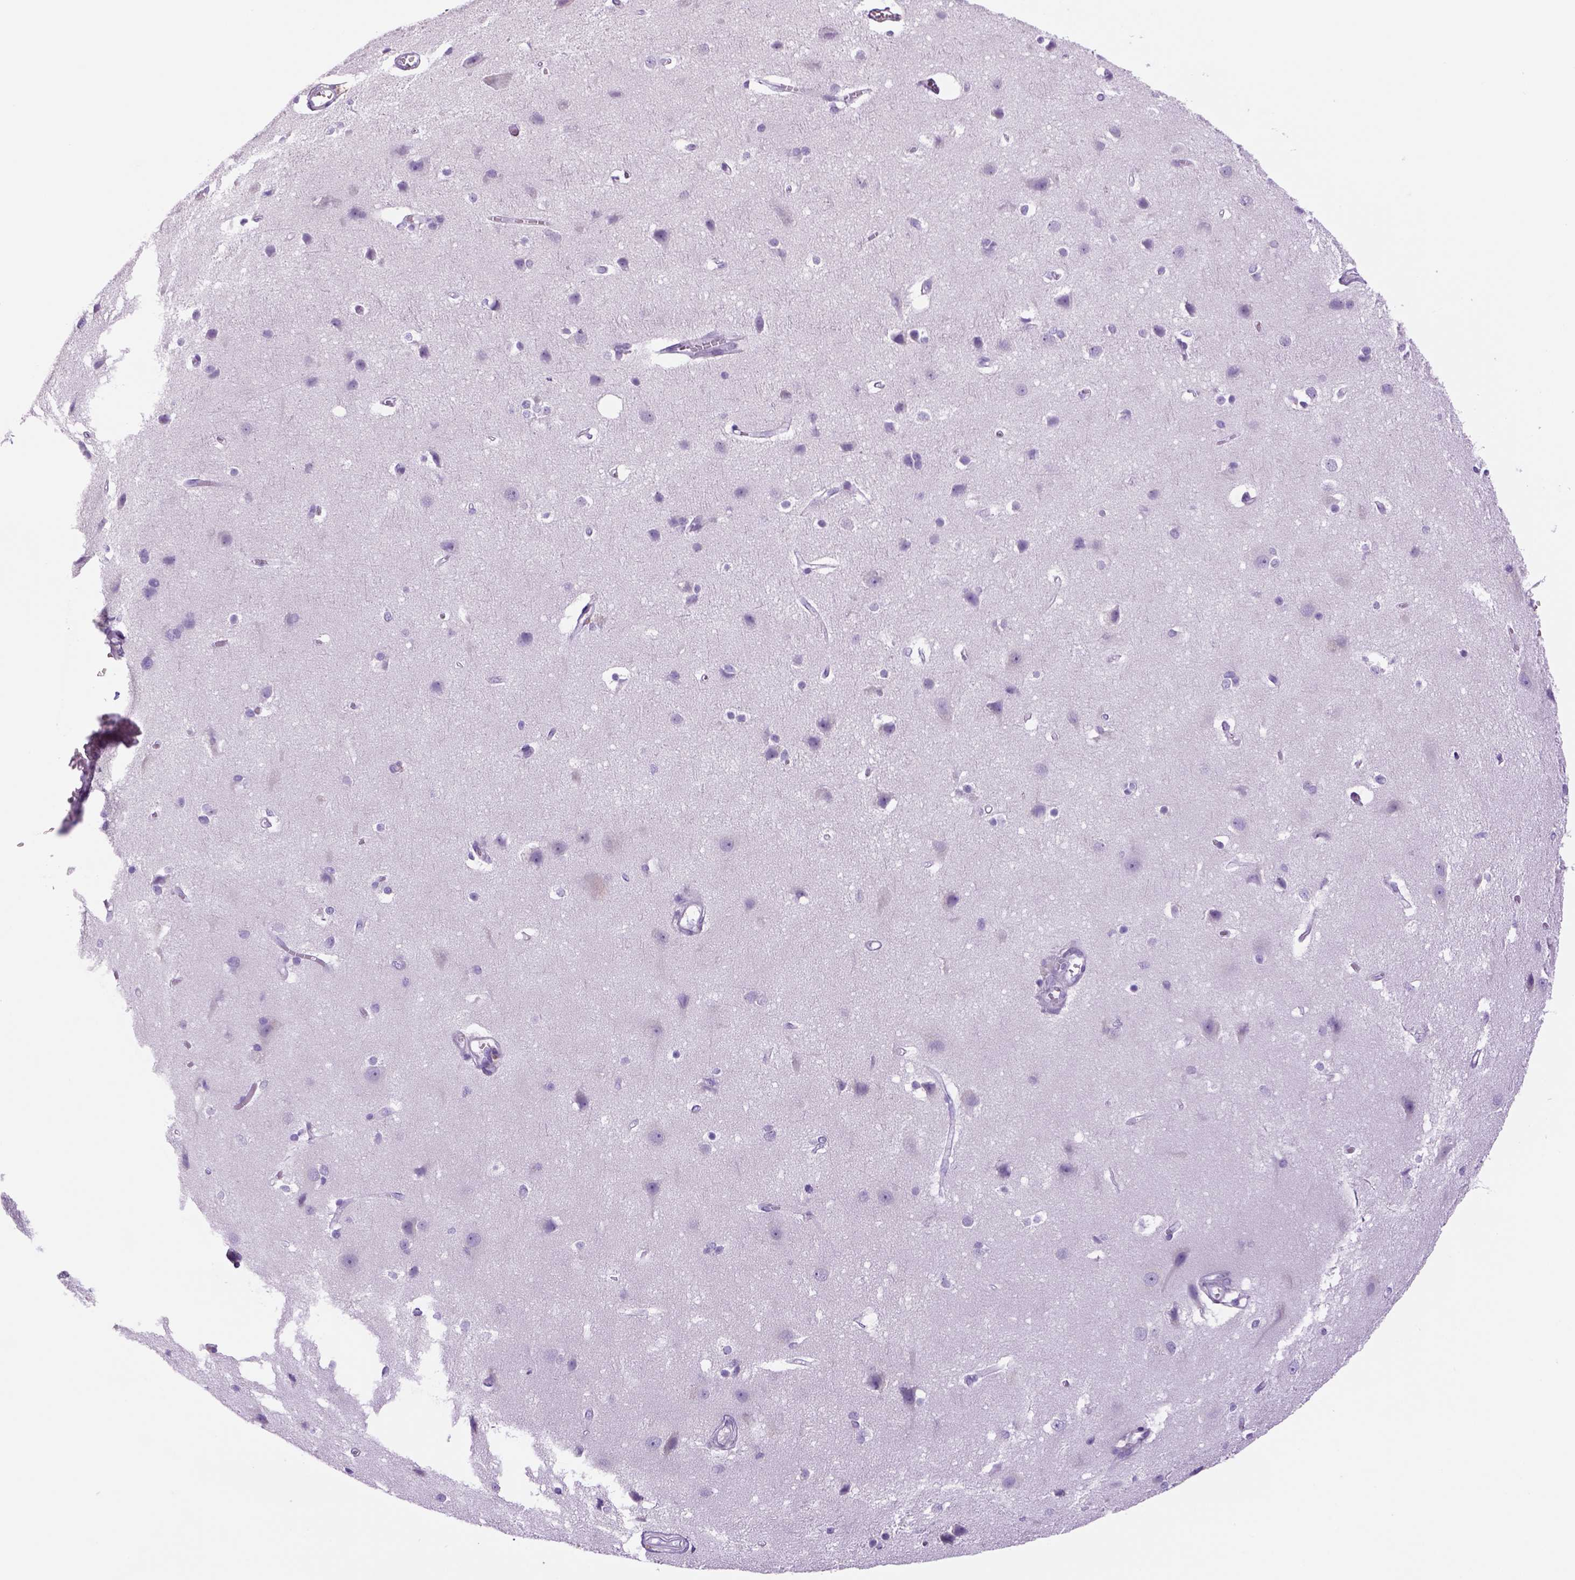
{"staining": {"intensity": "negative", "quantity": "none", "location": "none"}, "tissue": "cerebral cortex", "cell_type": "Endothelial cells", "image_type": "normal", "snomed": [{"axis": "morphology", "description": "Normal tissue, NOS"}, {"axis": "topography", "description": "Cerebral cortex"}], "caption": "High power microscopy photomicrograph of an IHC photomicrograph of benign cerebral cortex, revealing no significant positivity in endothelial cells. (IHC, brightfield microscopy, high magnification).", "gene": "DNAH11", "patient": {"sex": "male", "age": 37}}